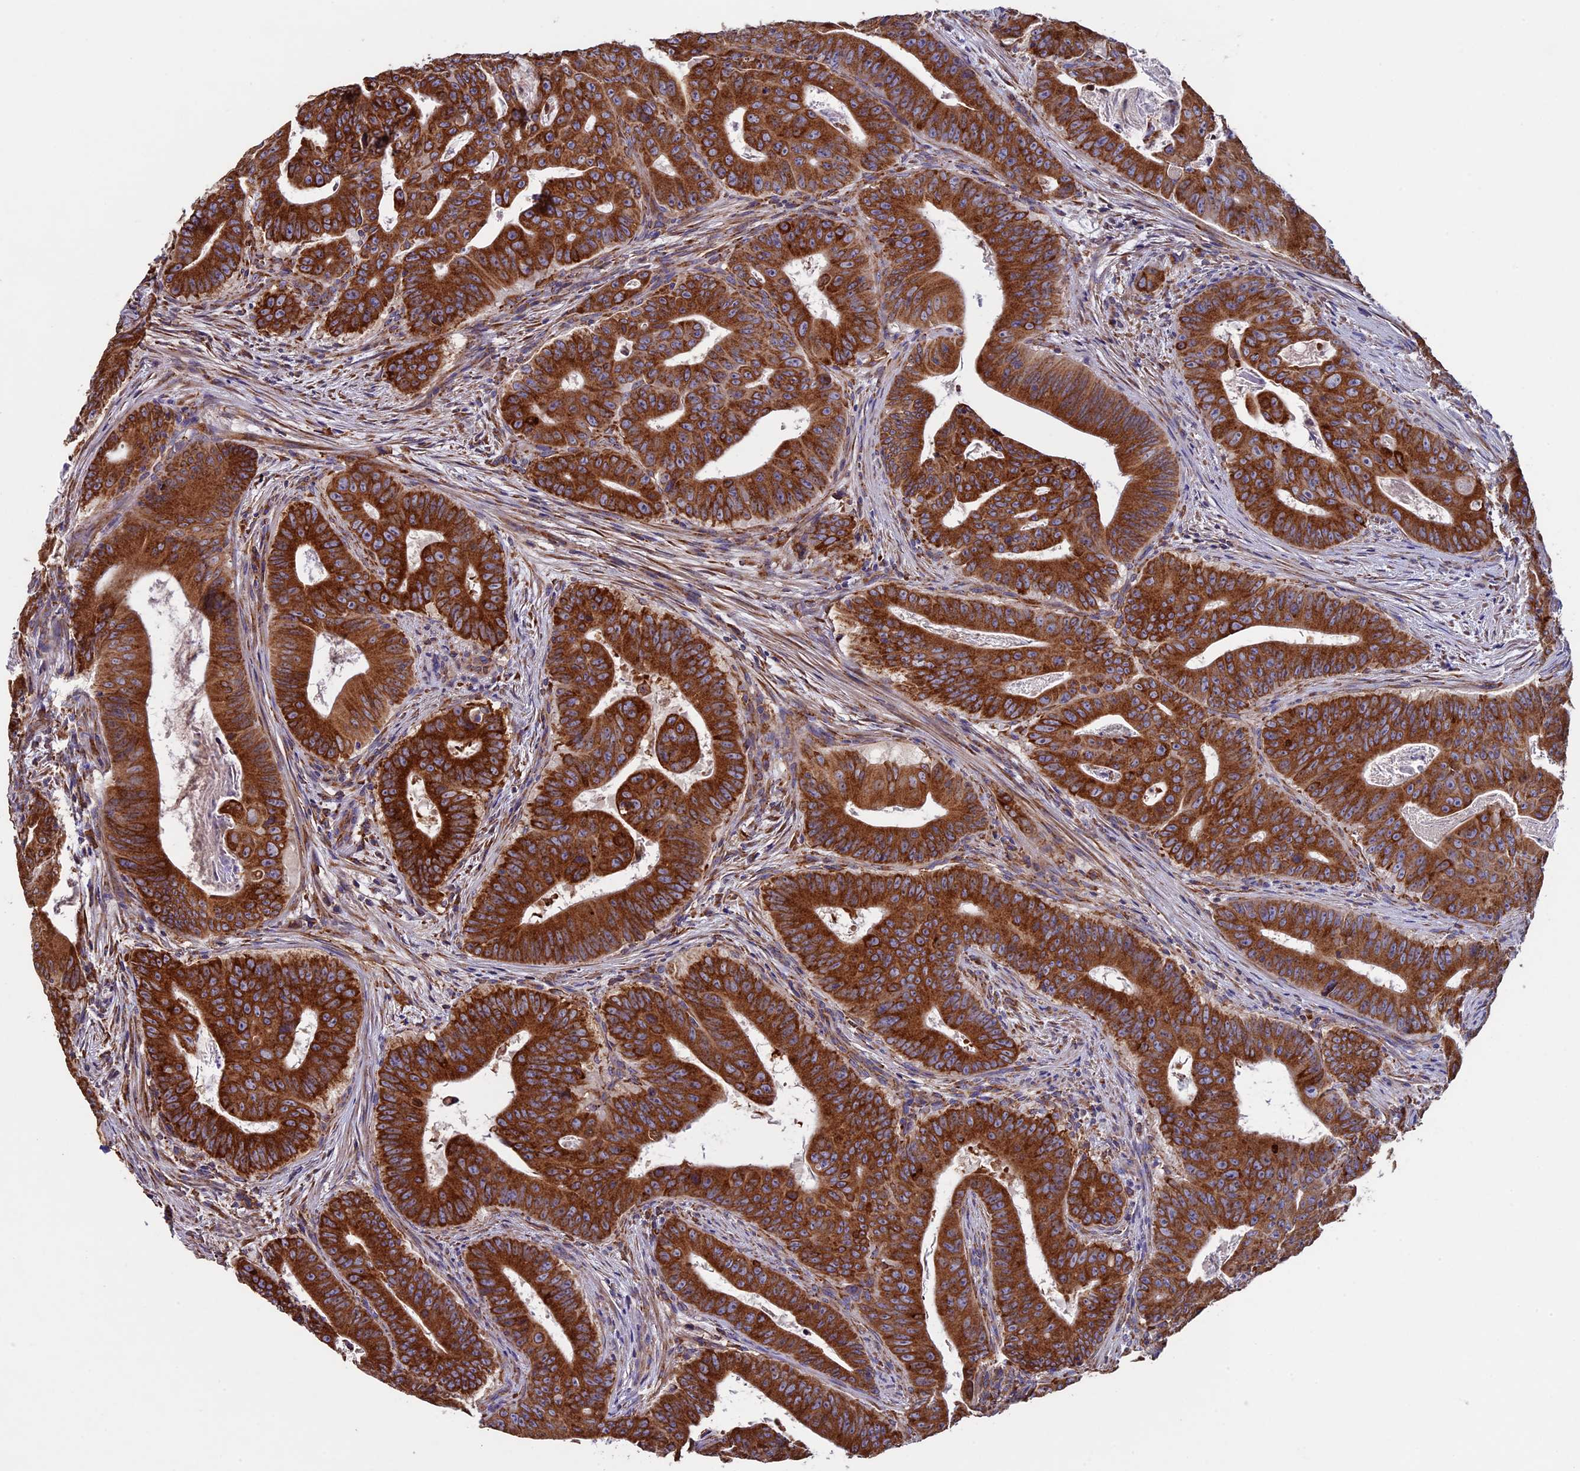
{"staining": {"intensity": "strong", "quantity": ">75%", "location": "cytoplasmic/membranous"}, "tissue": "colorectal cancer", "cell_type": "Tumor cells", "image_type": "cancer", "snomed": [{"axis": "morphology", "description": "Adenocarcinoma, NOS"}, {"axis": "topography", "description": "Rectum"}], "caption": "Immunohistochemistry (IHC) of colorectal cancer (adenocarcinoma) demonstrates high levels of strong cytoplasmic/membranous positivity in about >75% of tumor cells.", "gene": "BTBD3", "patient": {"sex": "female", "age": 75}}